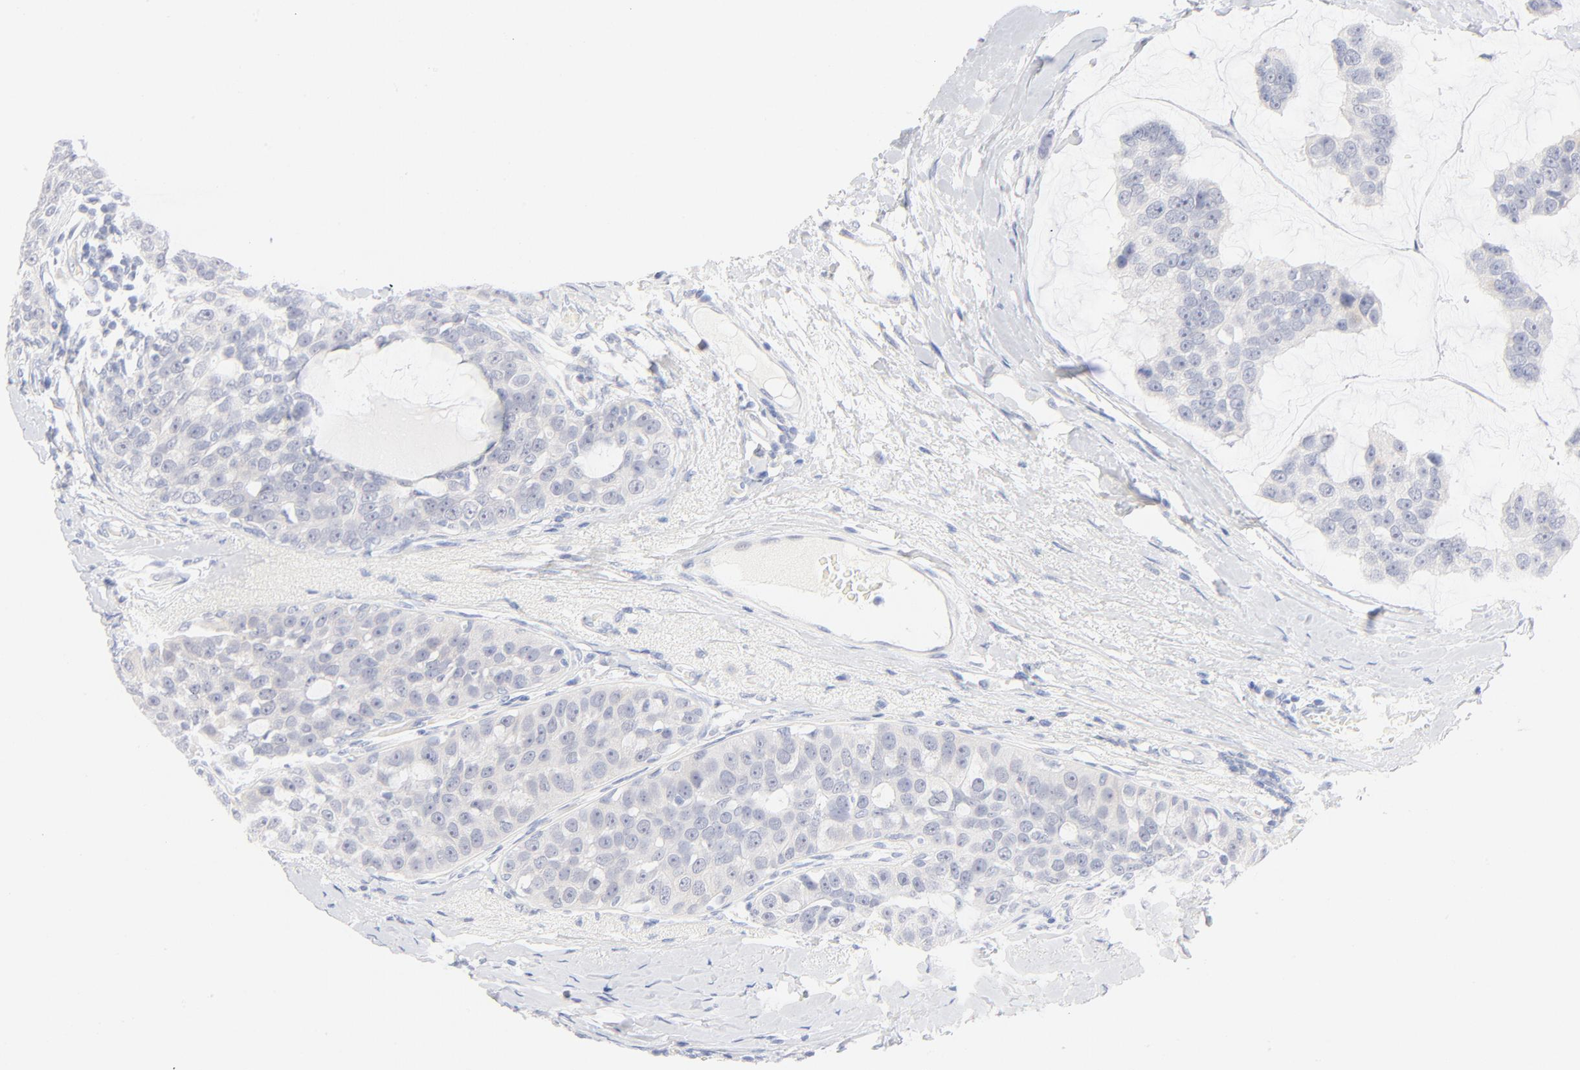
{"staining": {"intensity": "negative", "quantity": "none", "location": "none"}, "tissue": "breast cancer", "cell_type": "Tumor cells", "image_type": "cancer", "snomed": [{"axis": "morphology", "description": "Normal tissue, NOS"}, {"axis": "morphology", "description": "Duct carcinoma"}, {"axis": "topography", "description": "Breast"}], "caption": "This is an immunohistochemistry (IHC) image of breast cancer. There is no expression in tumor cells.", "gene": "ONECUT1", "patient": {"sex": "female", "age": 50}}